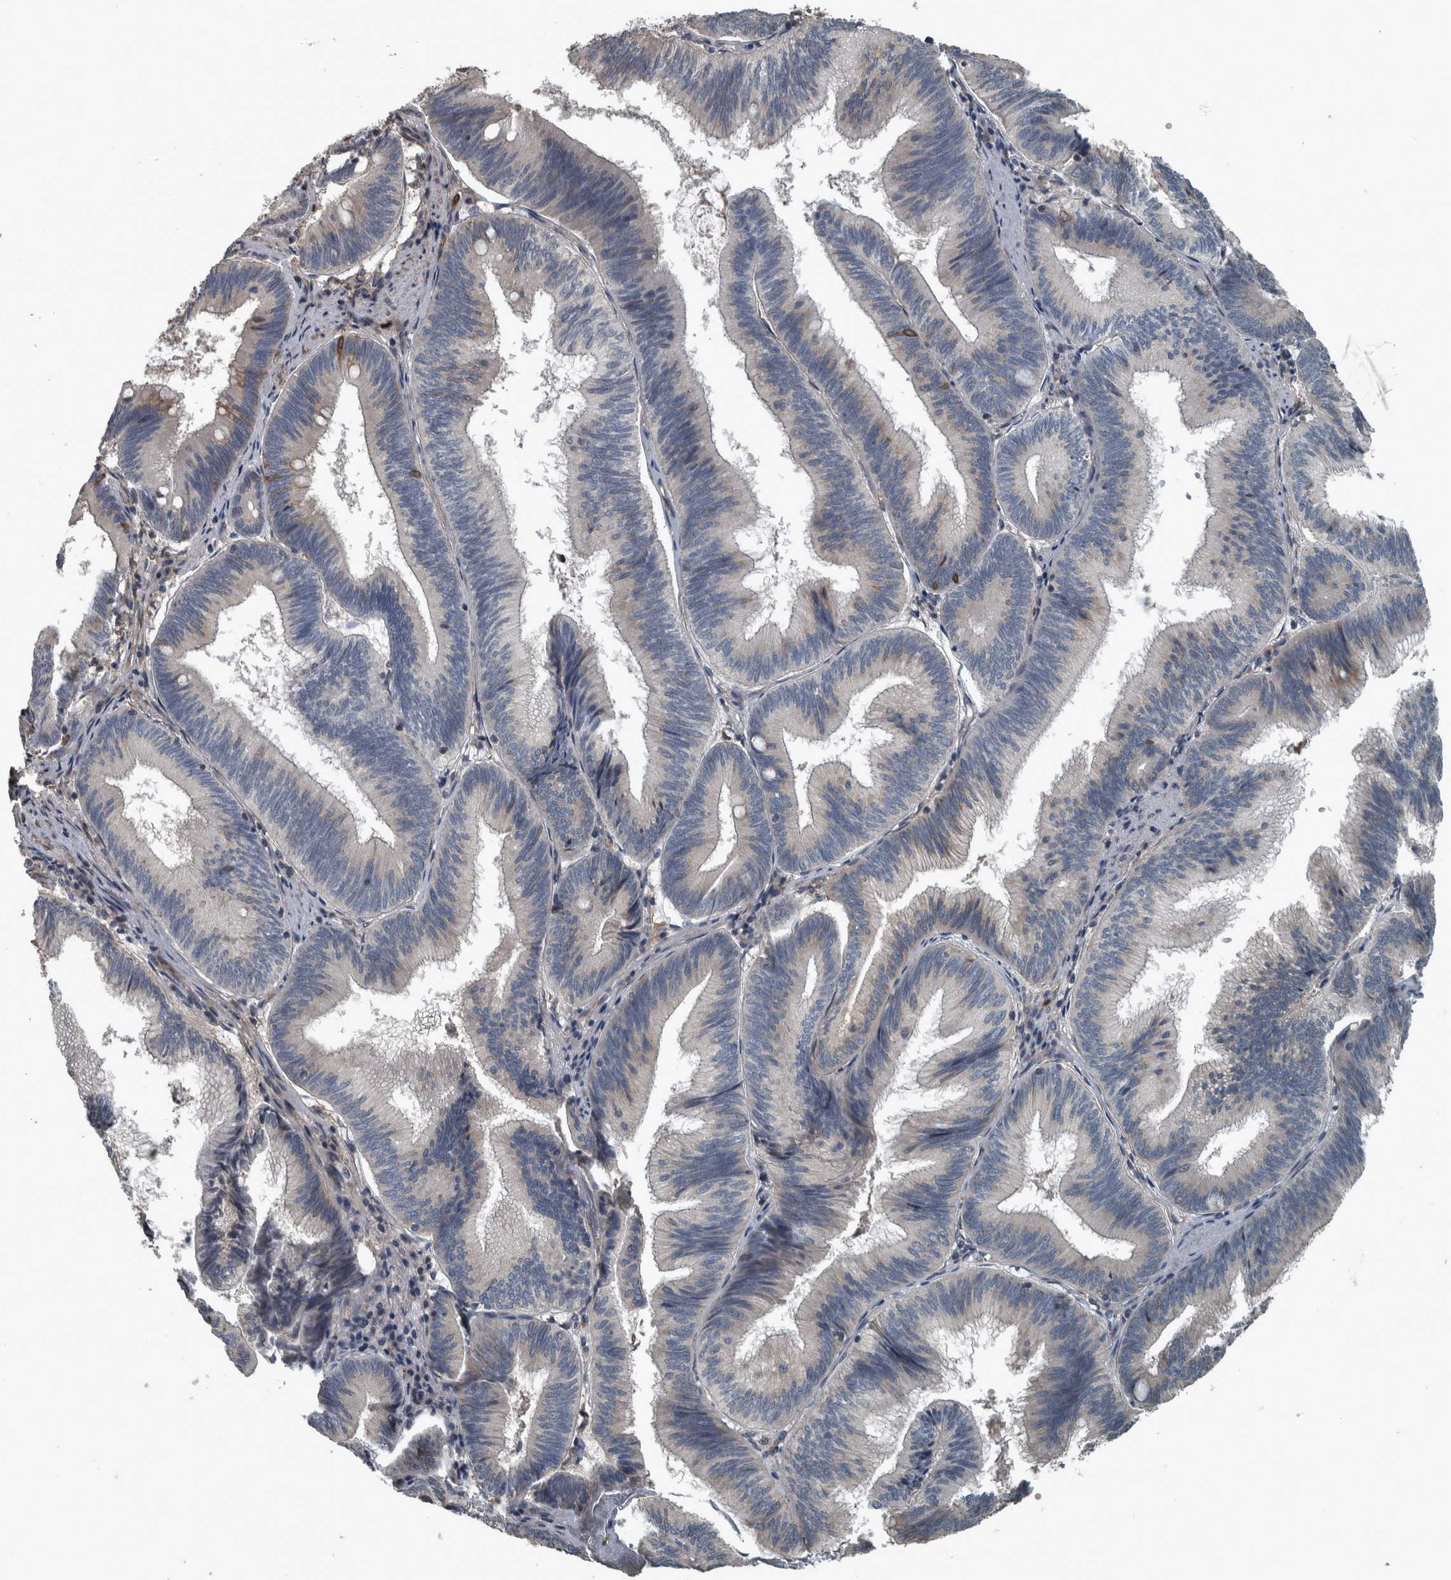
{"staining": {"intensity": "weak", "quantity": "<25%", "location": "cytoplasmic/membranous"}, "tissue": "pancreatic cancer", "cell_type": "Tumor cells", "image_type": "cancer", "snomed": [{"axis": "morphology", "description": "Adenocarcinoma, NOS"}, {"axis": "topography", "description": "Pancreas"}], "caption": "This is an immunohistochemistry image of human pancreatic adenocarcinoma. There is no expression in tumor cells.", "gene": "EXOC8", "patient": {"sex": "male", "age": 82}}